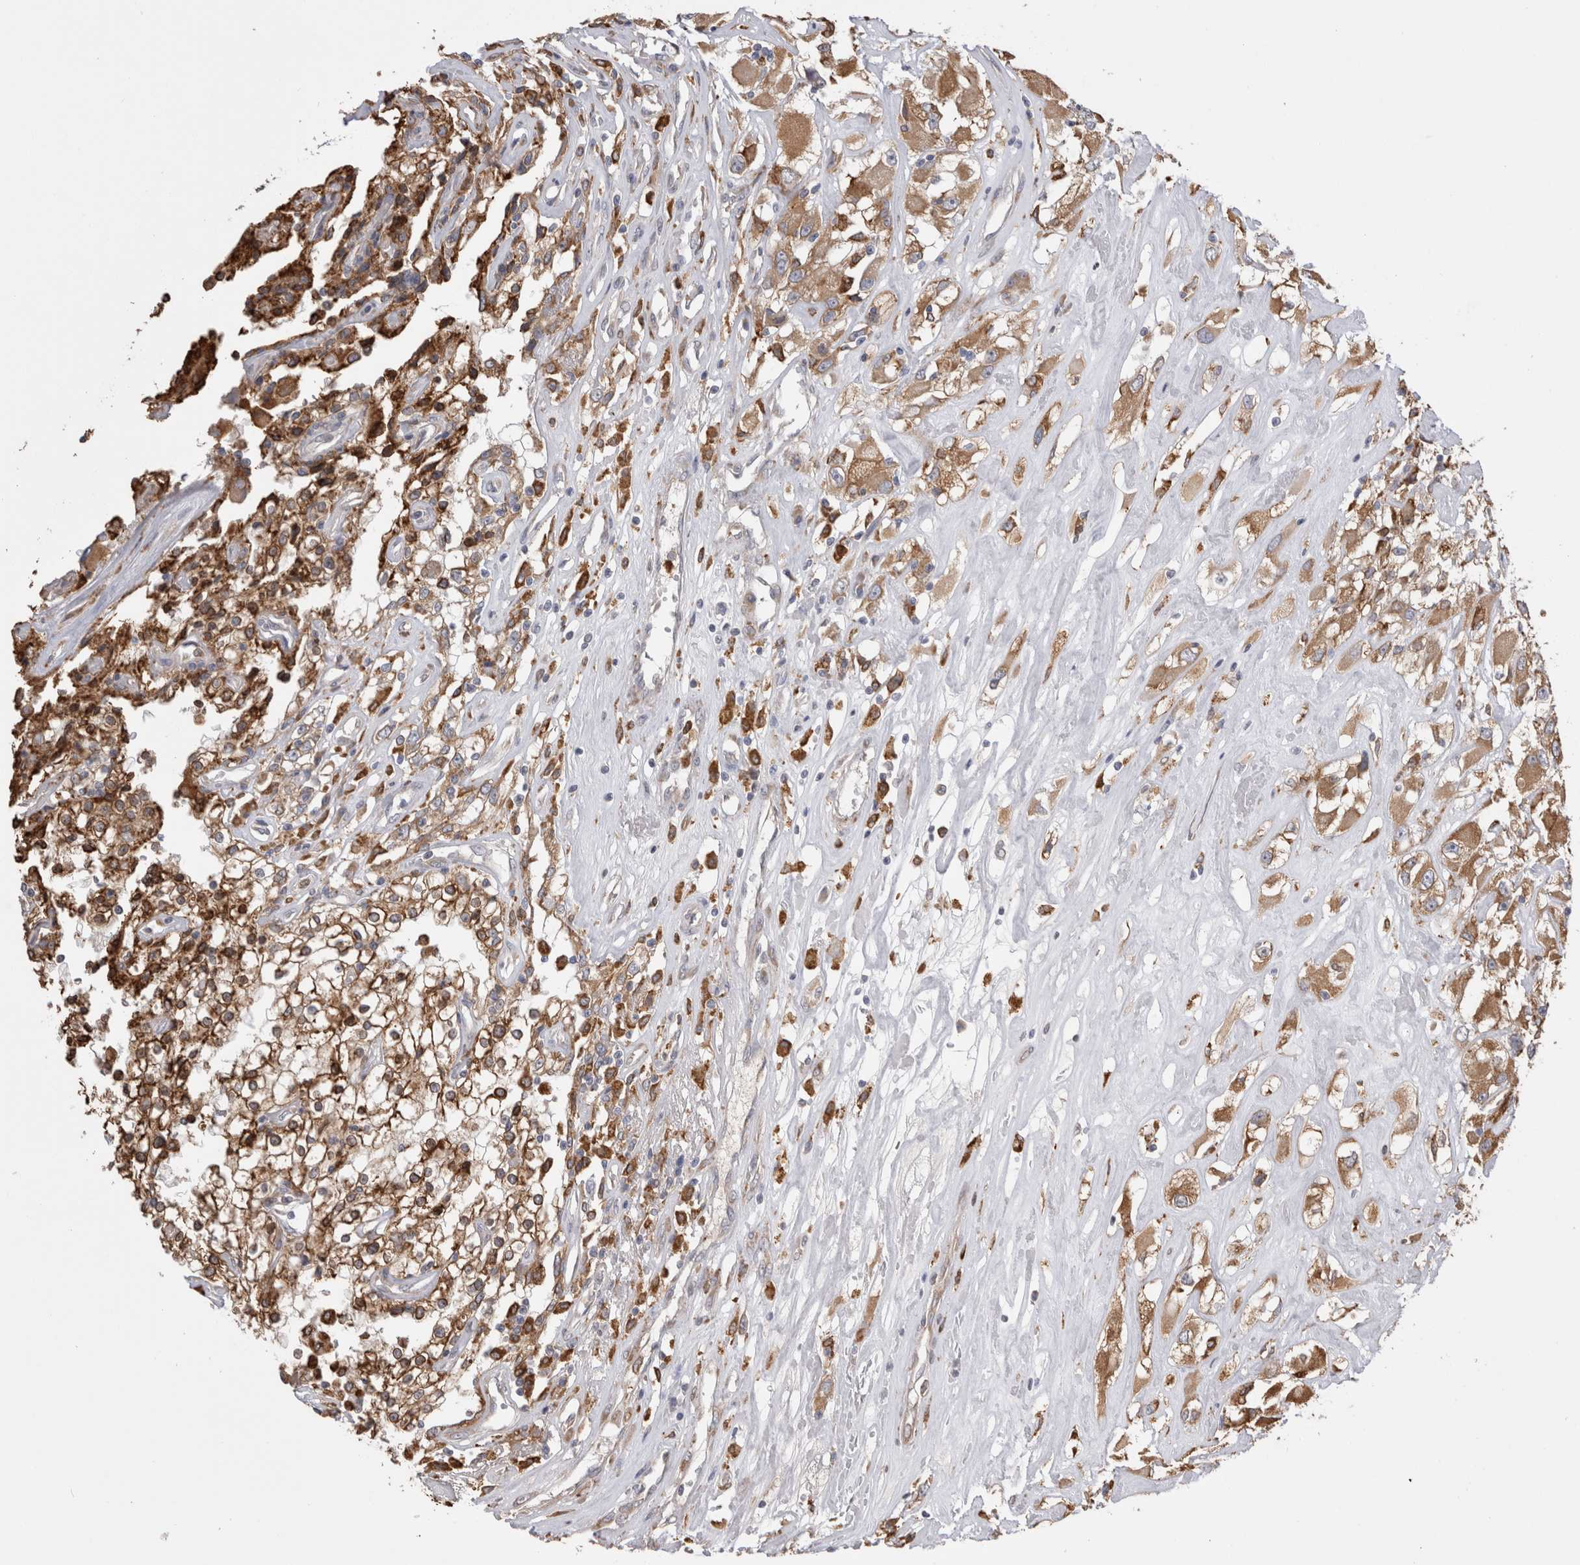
{"staining": {"intensity": "strong", "quantity": ">75%", "location": "cytoplasmic/membranous"}, "tissue": "renal cancer", "cell_type": "Tumor cells", "image_type": "cancer", "snomed": [{"axis": "morphology", "description": "Adenocarcinoma, NOS"}, {"axis": "topography", "description": "Kidney"}], "caption": "Protein positivity by IHC displays strong cytoplasmic/membranous staining in about >75% of tumor cells in renal cancer (adenocarcinoma). (Brightfield microscopy of DAB IHC at high magnification).", "gene": "LRPAP1", "patient": {"sex": "female", "age": 52}}